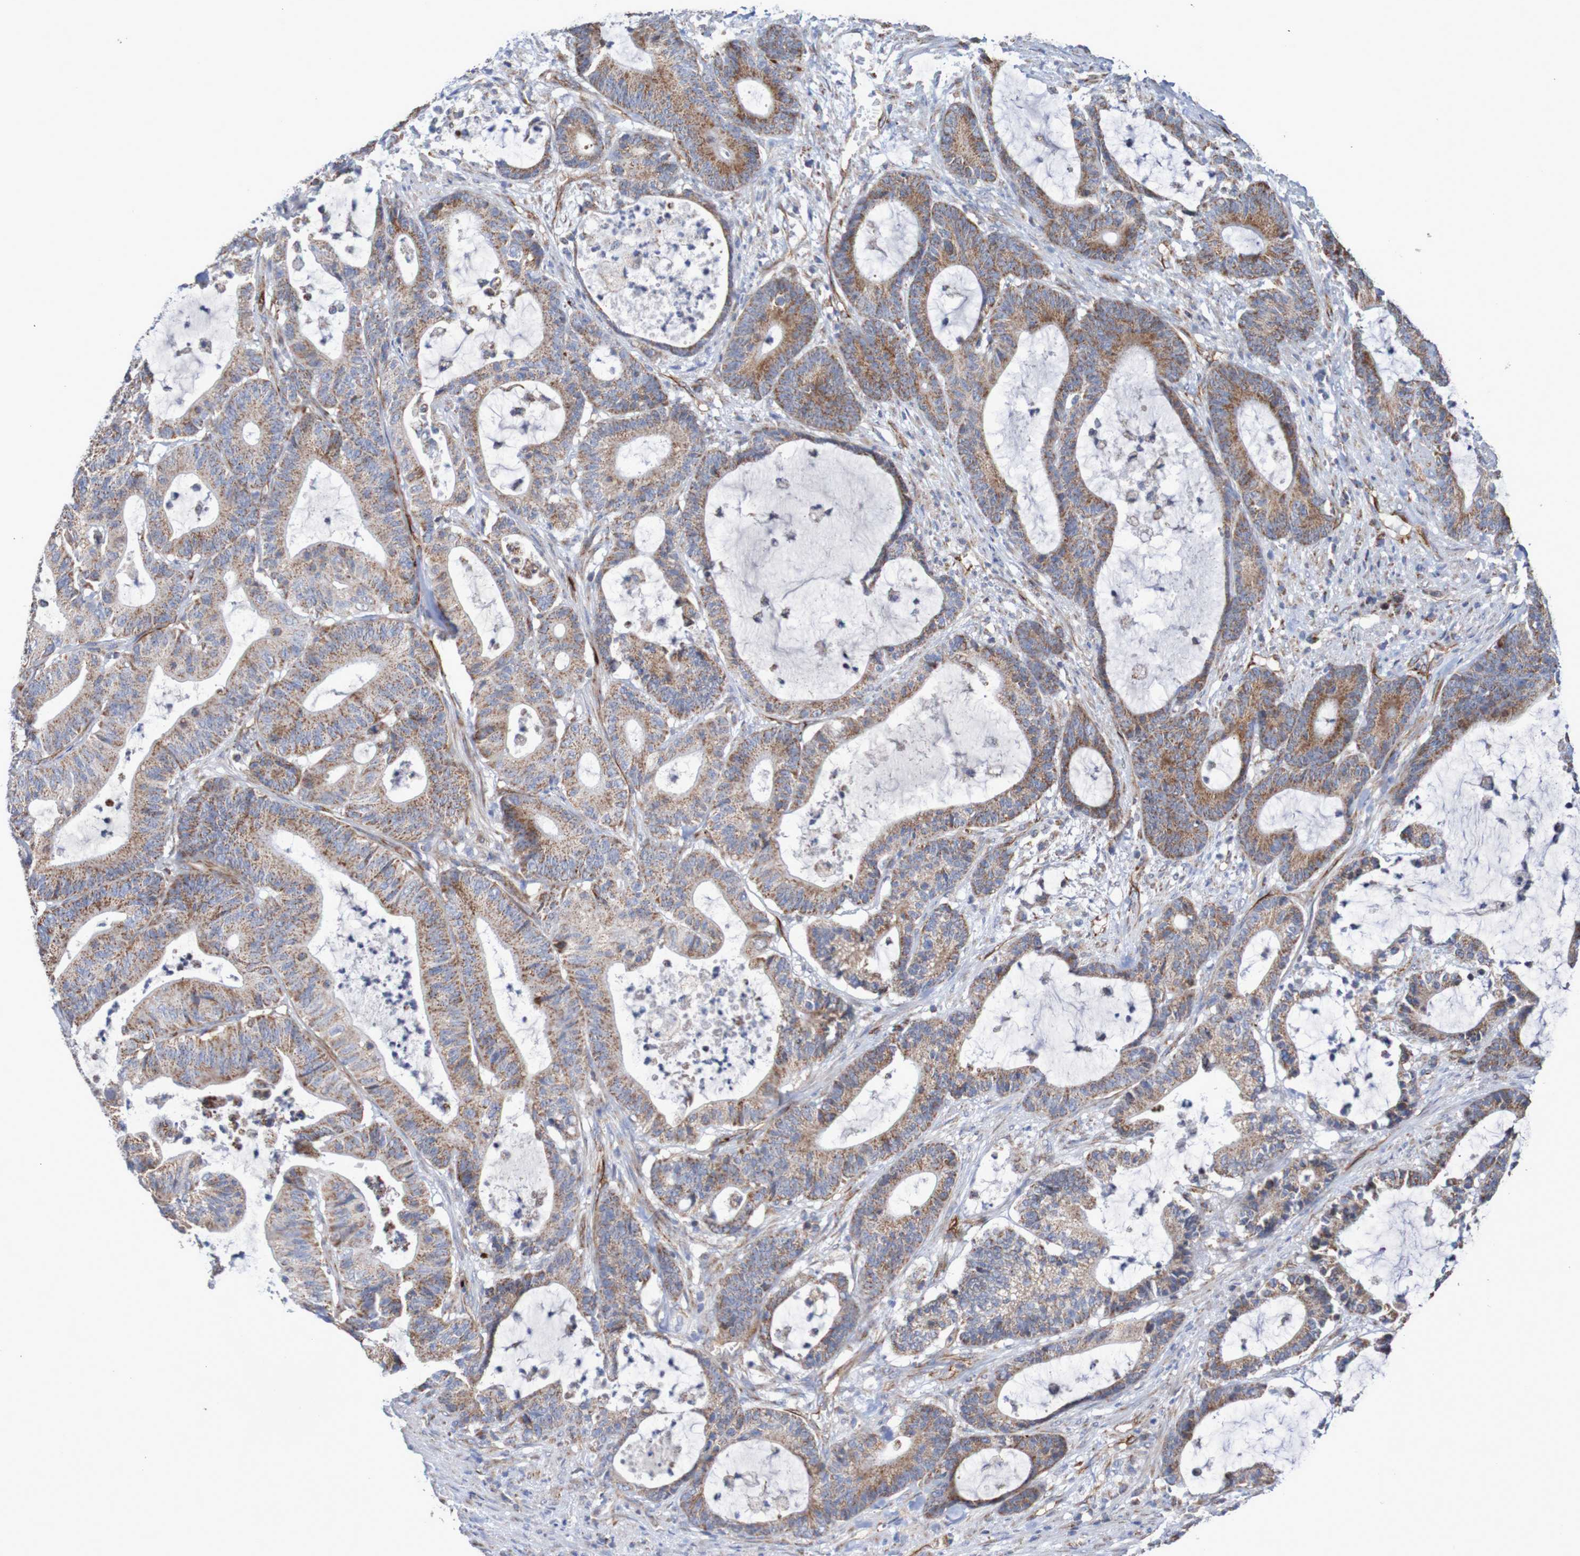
{"staining": {"intensity": "moderate", "quantity": ">75%", "location": "cytoplasmic/membranous"}, "tissue": "colorectal cancer", "cell_type": "Tumor cells", "image_type": "cancer", "snomed": [{"axis": "morphology", "description": "Adenocarcinoma, NOS"}, {"axis": "topography", "description": "Colon"}], "caption": "Moderate cytoplasmic/membranous positivity is seen in approximately >75% of tumor cells in colorectal cancer.", "gene": "MMEL1", "patient": {"sex": "female", "age": 84}}